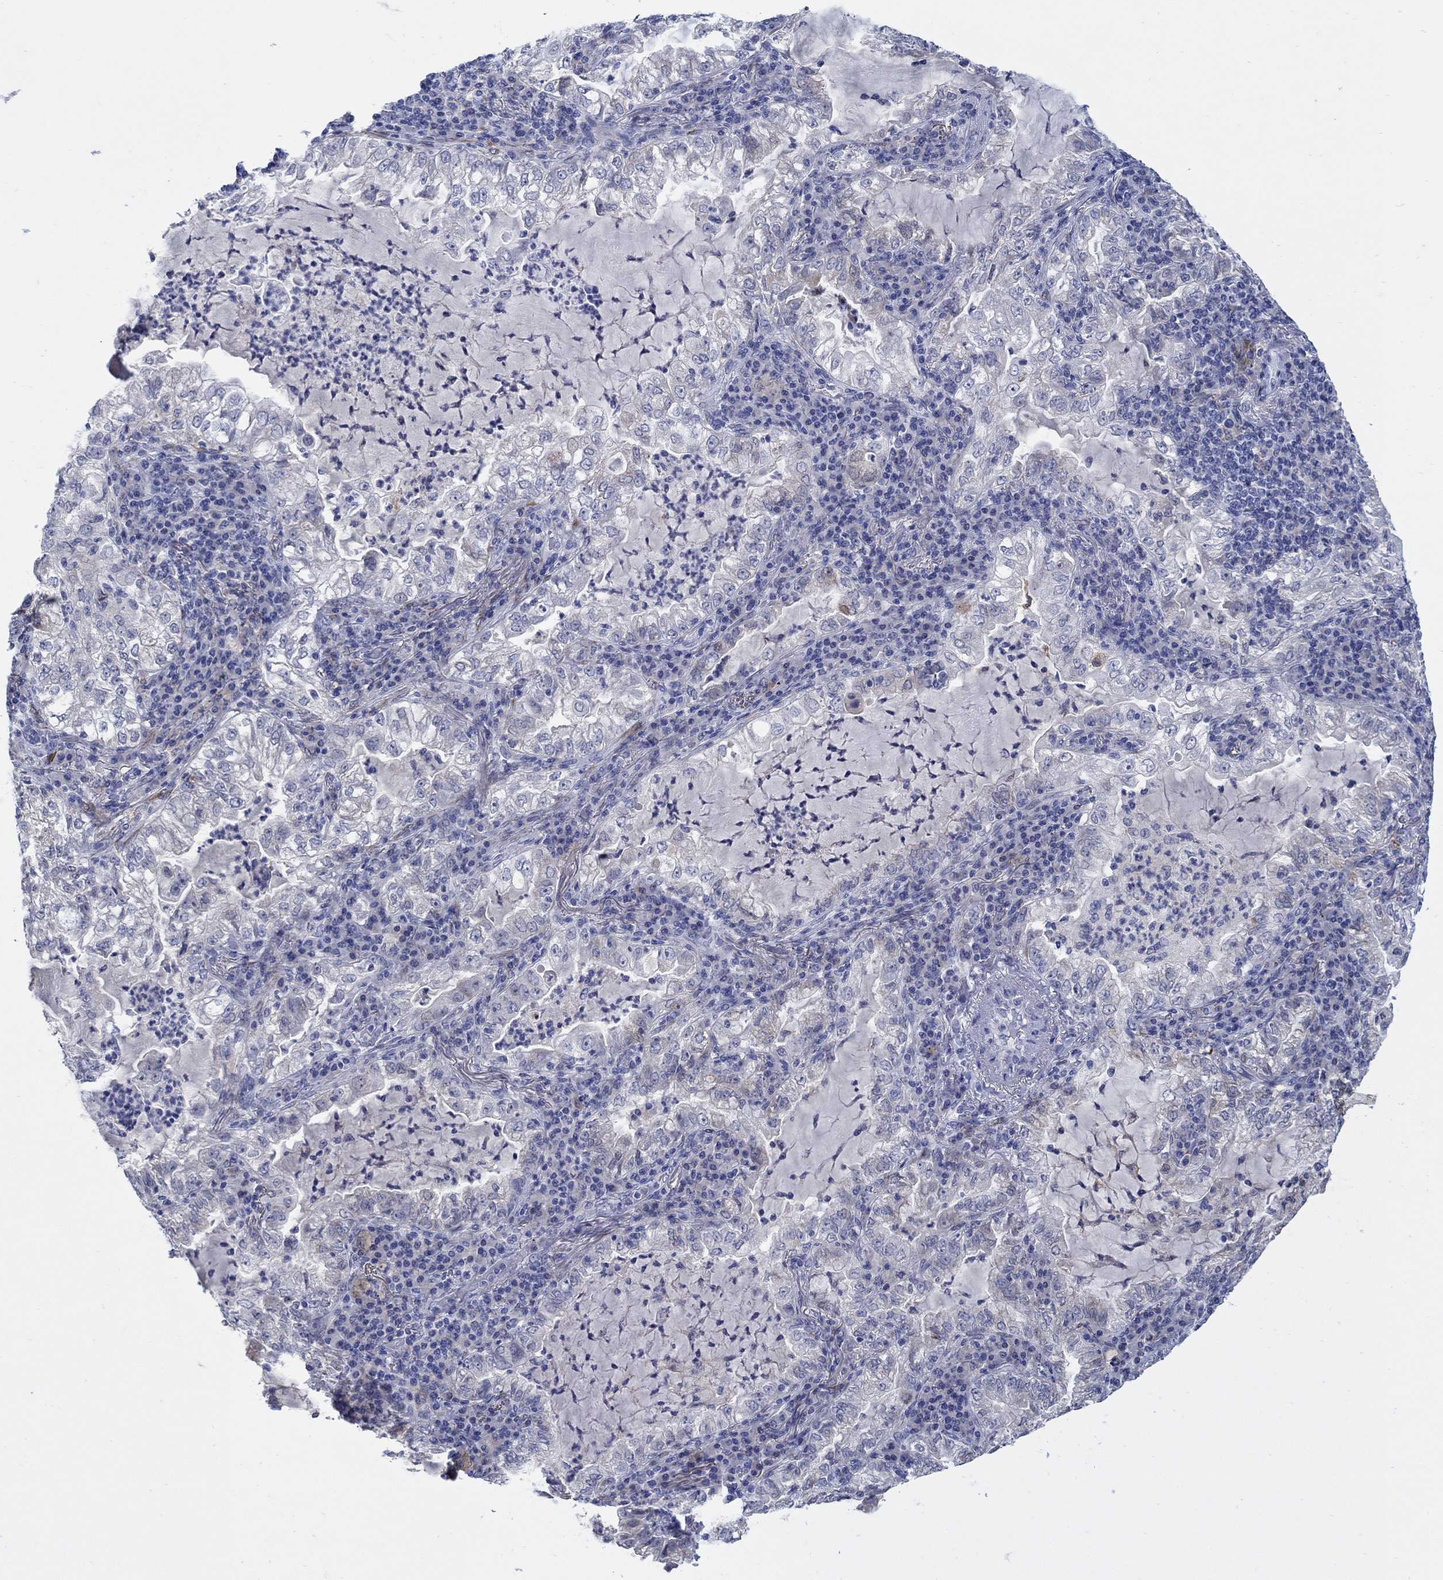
{"staining": {"intensity": "negative", "quantity": "none", "location": "none"}, "tissue": "lung cancer", "cell_type": "Tumor cells", "image_type": "cancer", "snomed": [{"axis": "morphology", "description": "Adenocarcinoma, NOS"}, {"axis": "topography", "description": "Lung"}], "caption": "There is no significant staining in tumor cells of lung cancer.", "gene": "REEP2", "patient": {"sex": "female", "age": 73}}